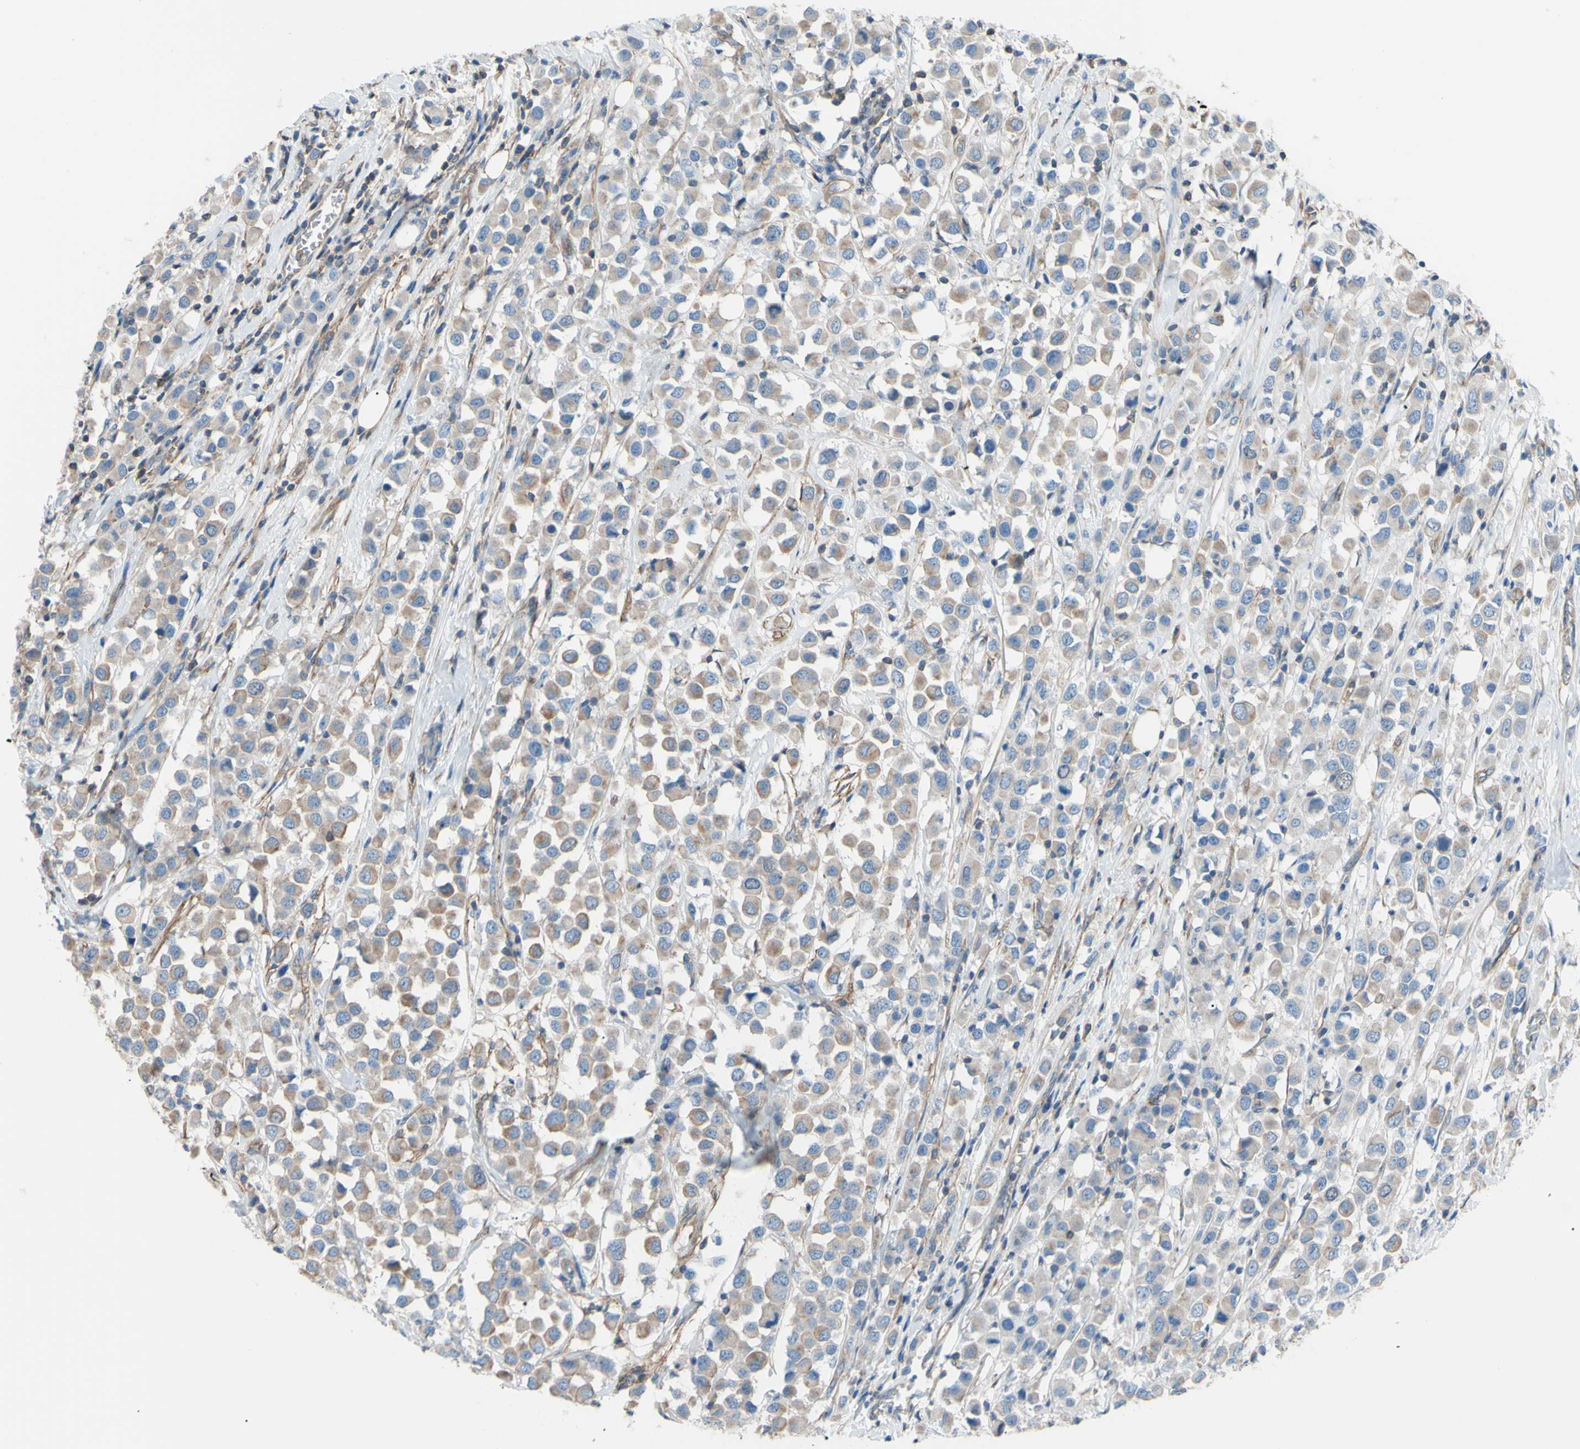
{"staining": {"intensity": "weak", "quantity": ">75%", "location": "cytoplasmic/membranous"}, "tissue": "breast cancer", "cell_type": "Tumor cells", "image_type": "cancer", "snomed": [{"axis": "morphology", "description": "Duct carcinoma"}, {"axis": "topography", "description": "Breast"}], "caption": "Immunohistochemistry (IHC) histopathology image of human infiltrating ductal carcinoma (breast) stained for a protein (brown), which exhibits low levels of weak cytoplasmic/membranous positivity in about >75% of tumor cells.", "gene": "ADD1", "patient": {"sex": "female", "age": 61}}